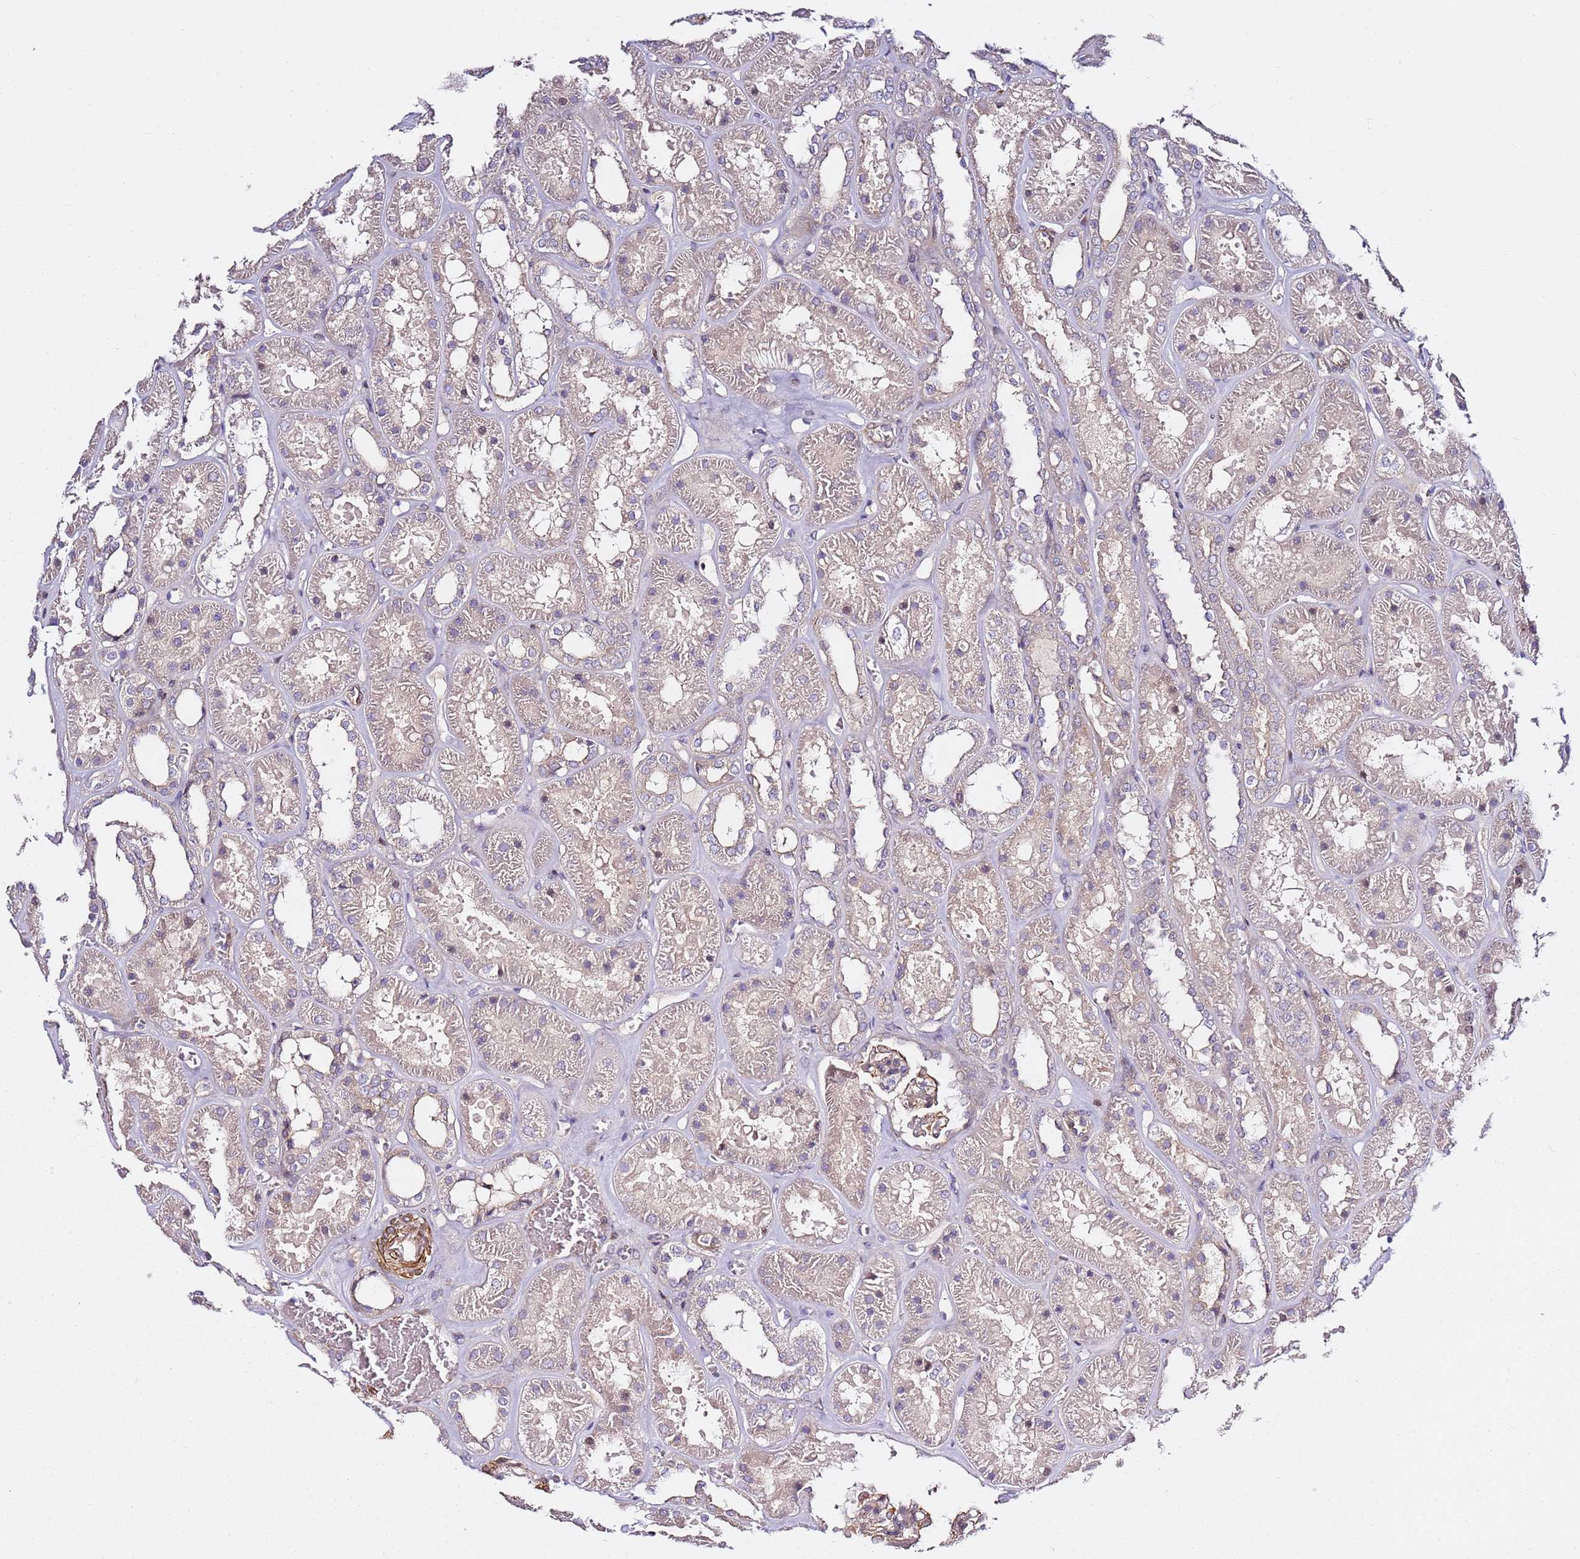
{"staining": {"intensity": "moderate", "quantity": "<25%", "location": "cytoplasmic/membranous"}, "tissue": "kidney", "cell_type": "Cells in glomeruli", "image_type": "normal", "snomed": [{"axis": "morphology", "description": "Normal tissue, NOS"}, {"axis": "topography", "description": "Kidney"}], "caption": "This is a histology image of IHC staining of unremarkable kidney, which shows moderate expression in the cytoplasmic/membranous of cells in glomeruli.", "gene": "EPS8L1", "patient": {"sex": "female", "age": 41}}